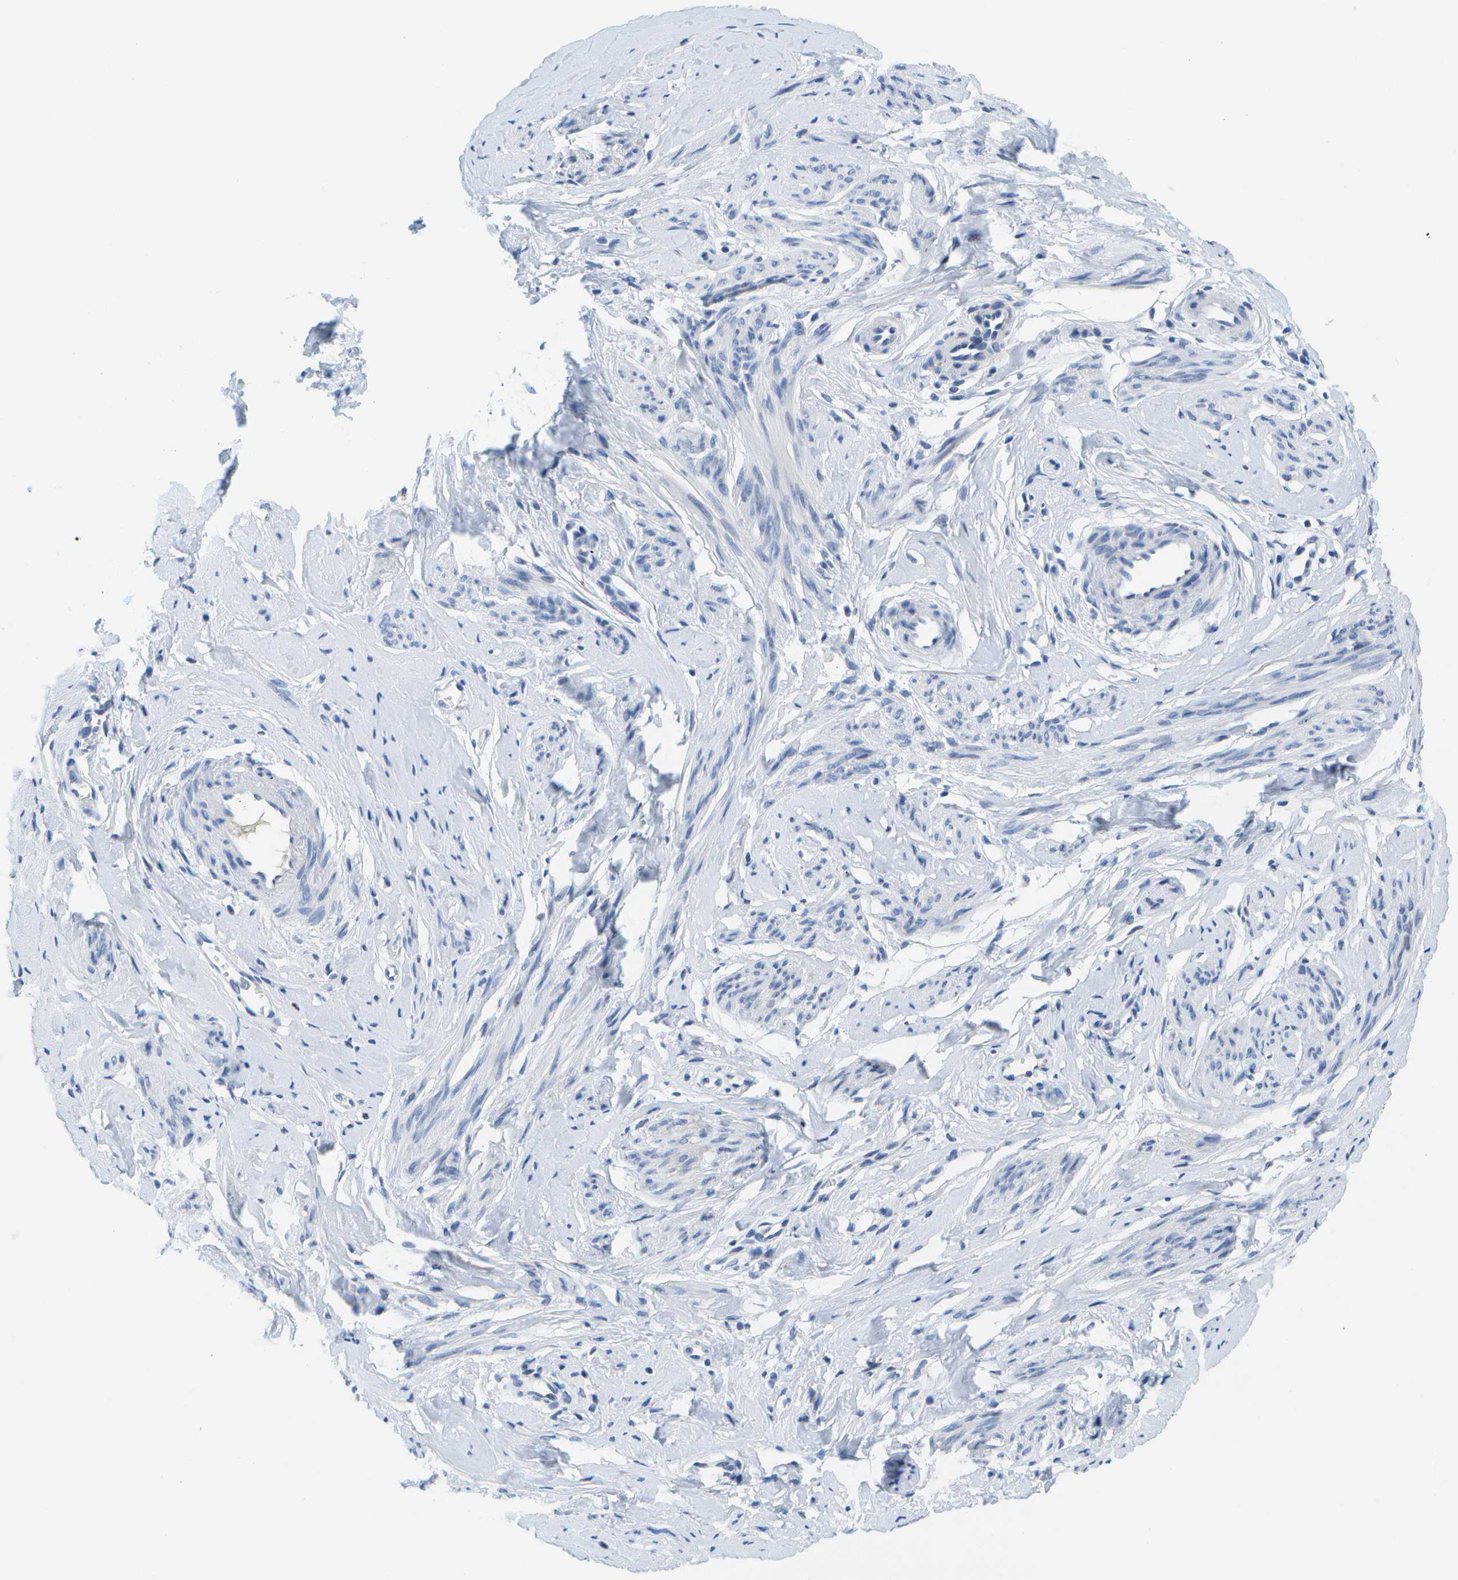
{"staining": {"intensity": "negative", "quantity": "none", "location": "none"}, "tissue": "cervix", "cell_type": "Glandular cells", "image_type": "normal", "snomed": [{"axis": "morphology", "description": "Normal tissue, NOS"}, {"axis": "topography", "description": "Cervix"}], "caption": "A high-resolution micrograph shows immunohistochemistry (IHC) staining of benign cervix, which exhibits no significant staining in glandular cells.", "gene": "MS4A1", "patient": {"sex": "female", "age": 65}}